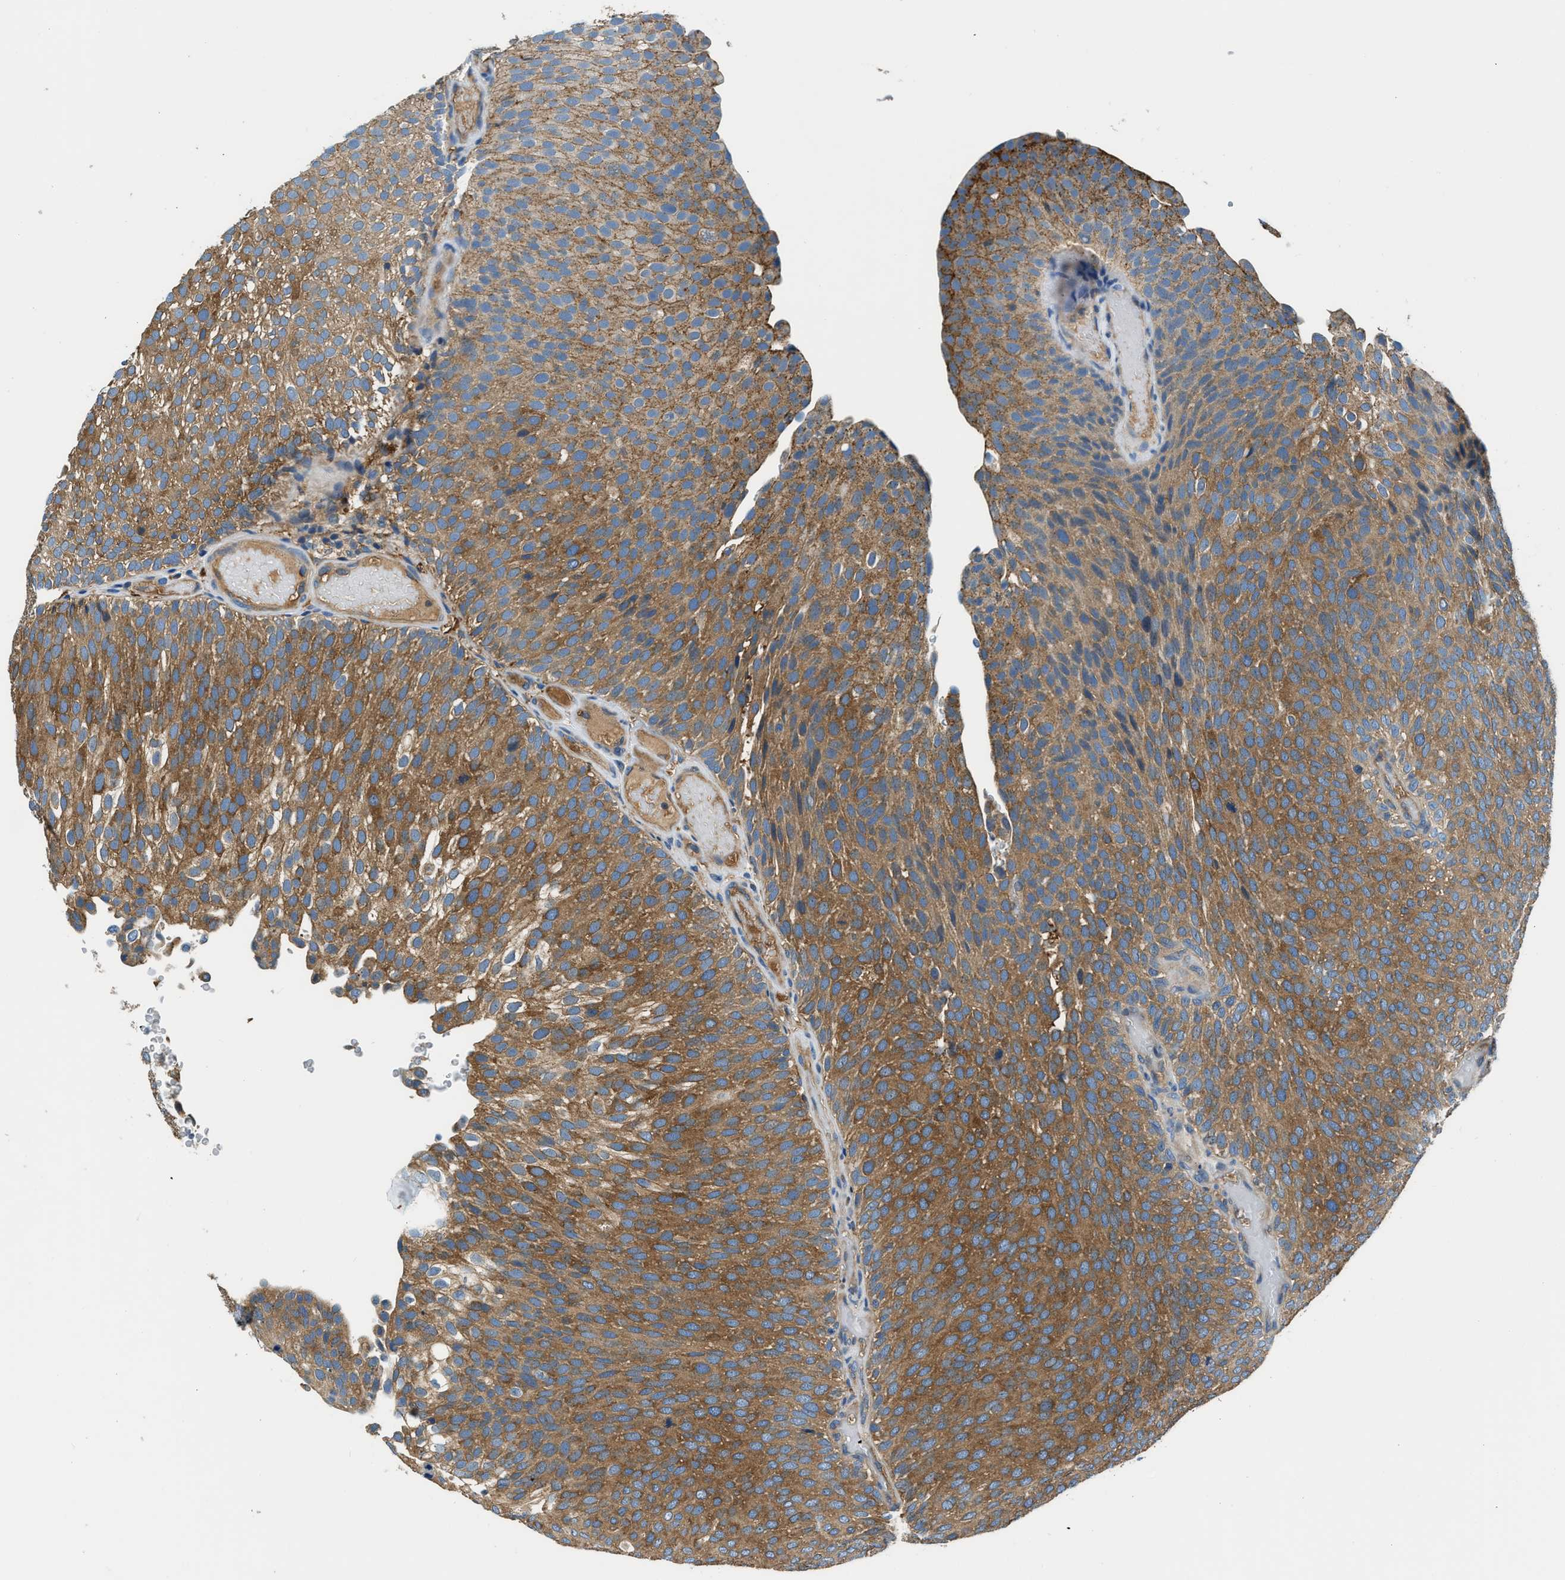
{"staining": {"intensity": "moderate", "quantity": ">75%", "location": "cytoplasmic/membranous"}, "tissue": "urothelial cancer", "cell_type": "Tumor cells", "image_type": "cancer", "snomed": [{"axis": "morphology", "description": "Urothelial carcinoma, Low grade"}, {"axis": "topography", "description": "Urinary bladder"}], "caption": "IHC of human urothelial cancer displays medium levels of moderate cytoplasmic/membranous staining in approximately >75% of tumor cells.", "gene": "EEA1", "patient": {"sex": "male", "age": 78}}